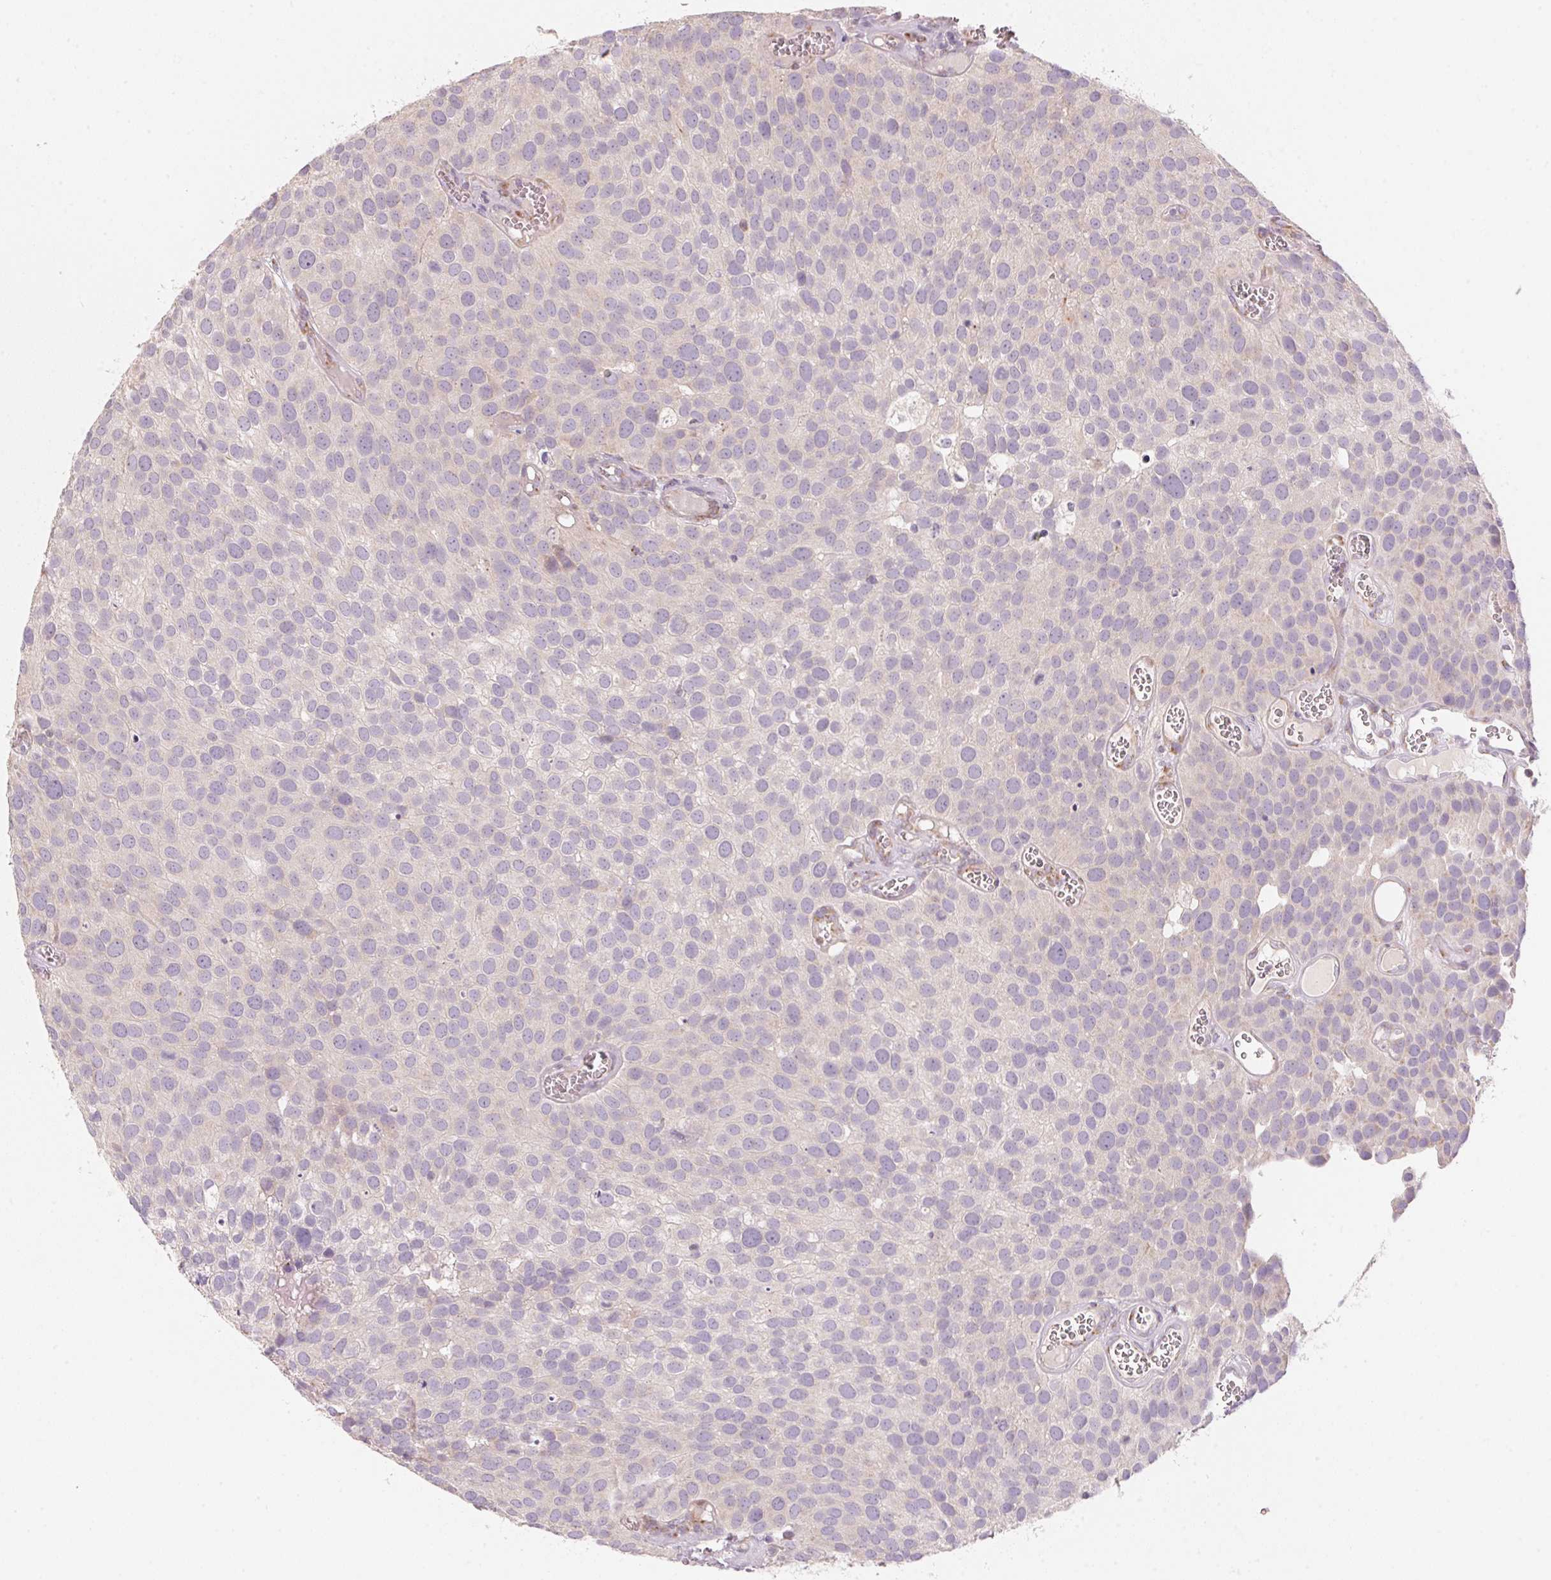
{"staining": {"intensity": "negative", "quantity": "none", "location": "none"}, "tissue": "urothelial cancer", "cell_type": "Tumor cells", "image_type": "cancer", "snomed": [{"axis": "morphology", "description": "Urothelial carcinoma, Low grade"}, {"axis": "topography", "description": "Urinary bladder"}], "caption": "This is an IHC photomicrograph of urothelial carcinoma (low-grade). There is no positivity in tumor cells.", "gene": "BLOC1S2", "patient": {"sex": "female", "age": 69}}